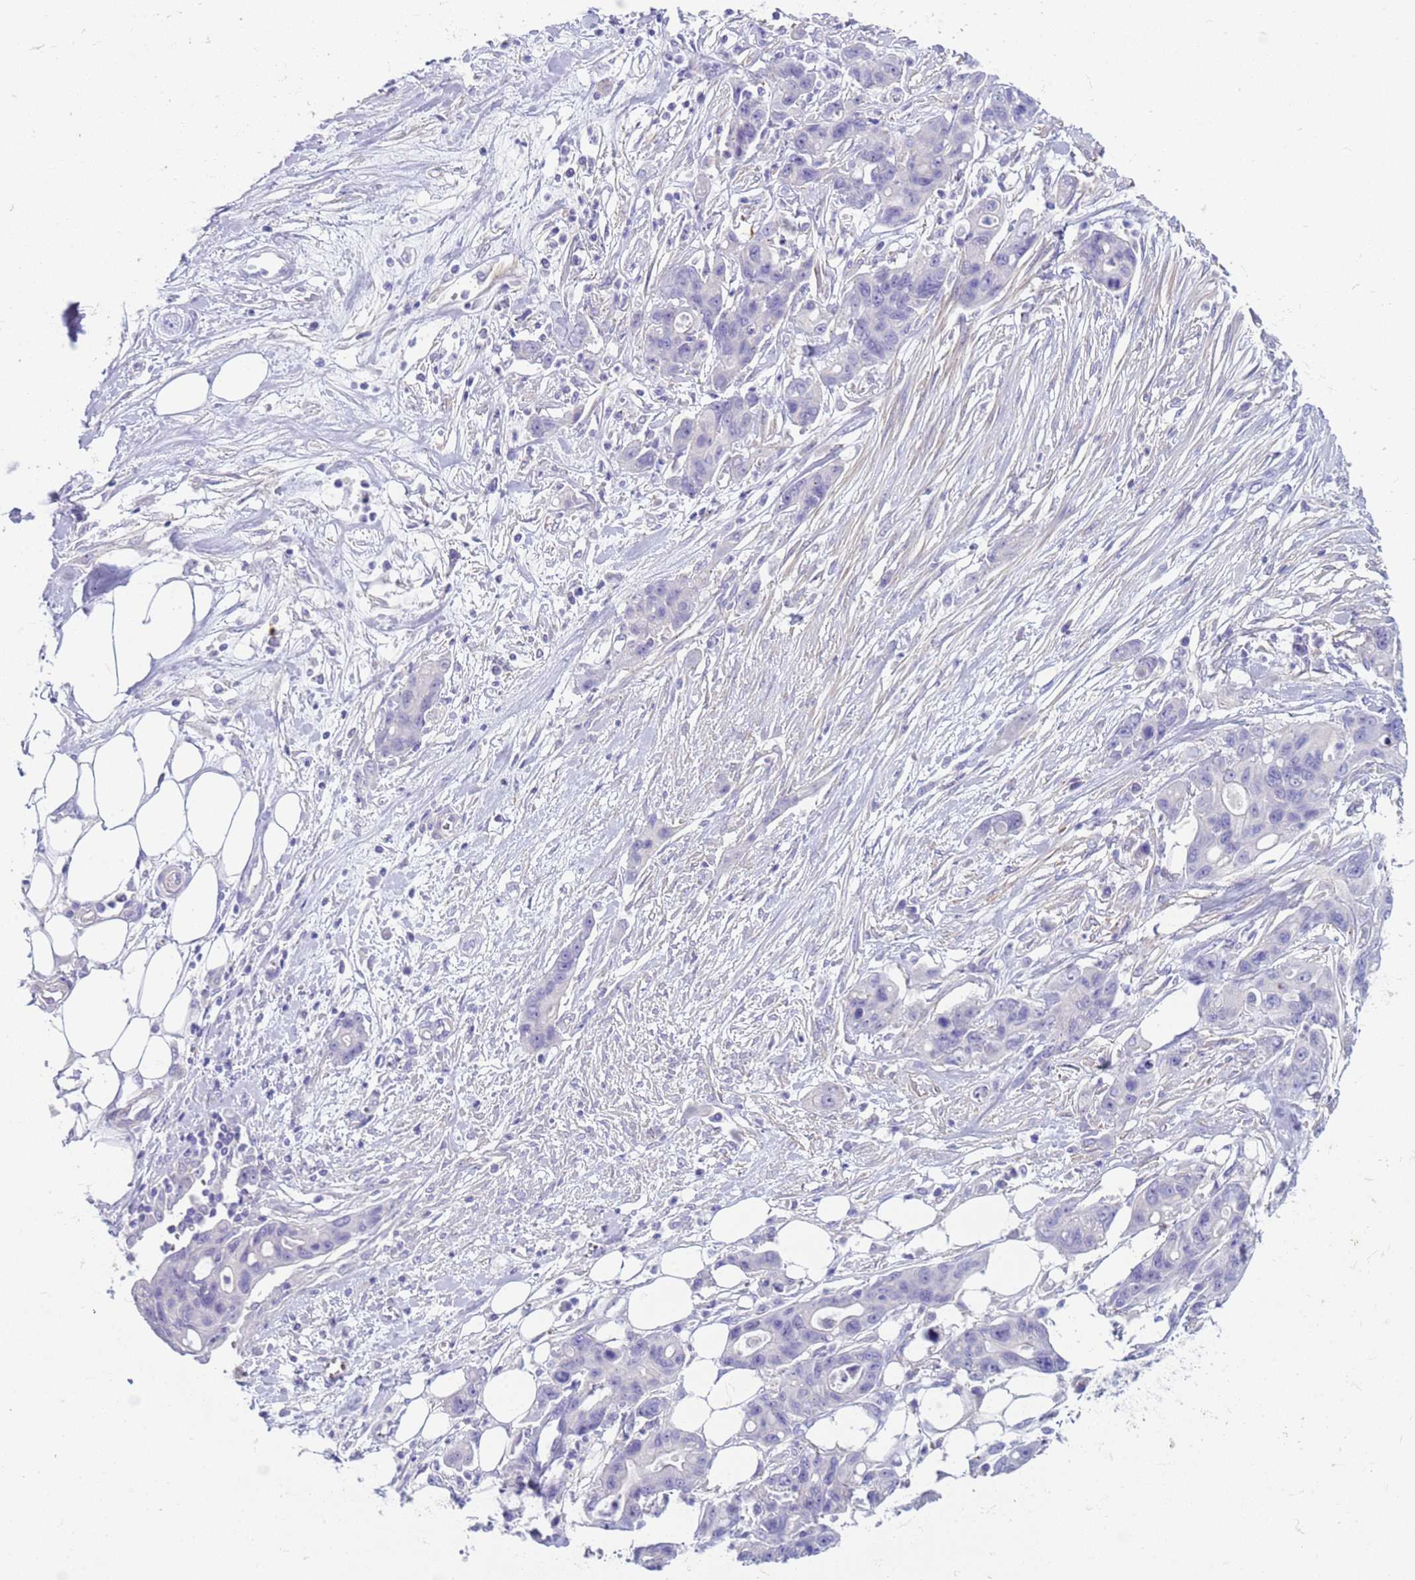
{"staining": {"intensity": "negative", "quantity": "none", "location": "none"}, "tissue": "ovarian cancer", "cell_type": "Tumor cells", "image_type": "cancer", "snomed": [{"axis": "morphology", "description": "Cystadenocarcinoma, mucinous, NOS"}, {"axis": "topography", "description": "Ovary"}], "caption": "IHC histopathology image of neoplastic tissue: ovarian cancer stained with DAB (3,3'-diaminobenzidine) exhibits no significant protein expression in tumor cells.", "gene": "KBTBD3", "patient": {"sex": "female", "age": 70}}